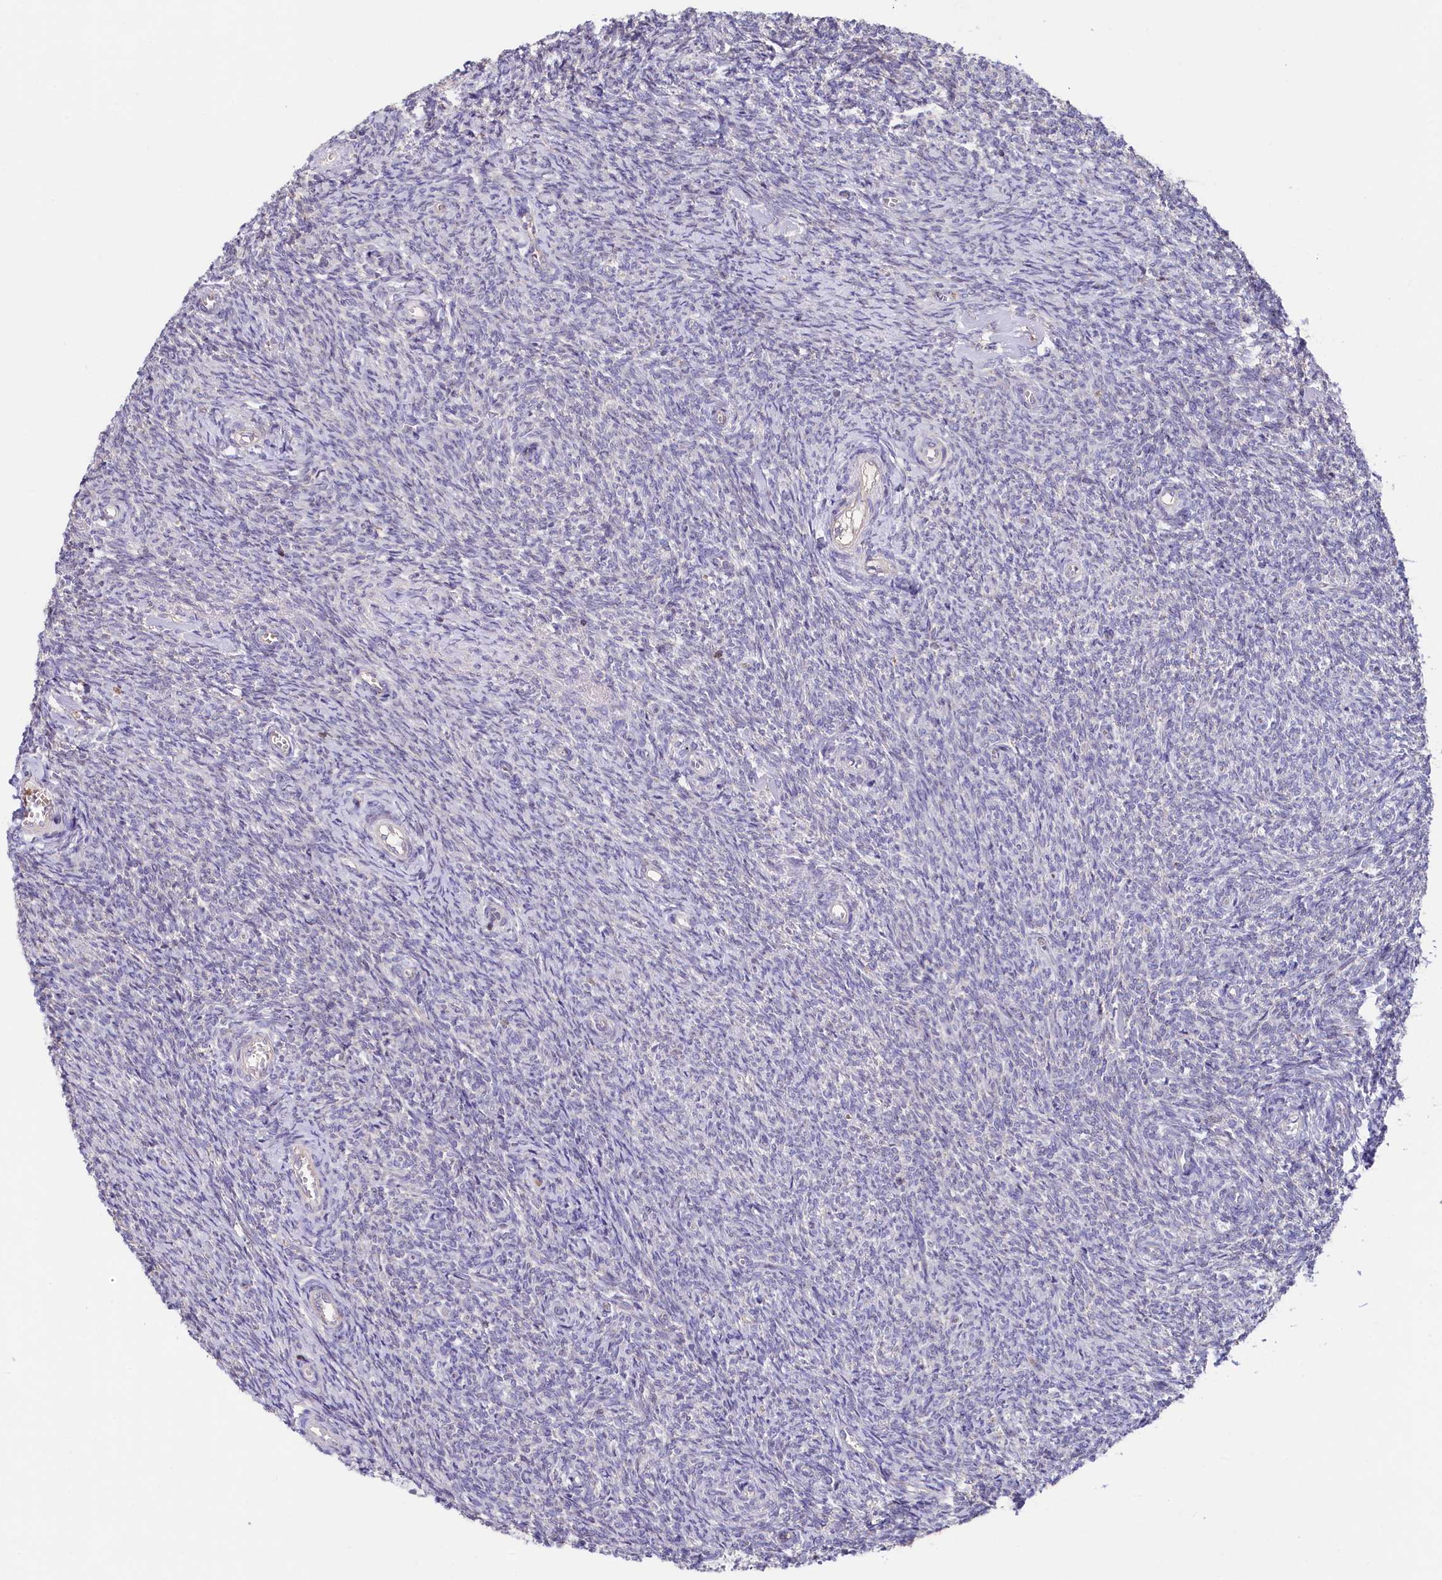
{"staining": {"intensity": "negative", "quantity": "none", "location": "none"}, "tissue": "ovary", "cell_type": "Follicle cells", "image_type": "normal", "snomed": [{"axis": "morphology", "description": "Normal tissue, NOS"}, {"axis": "topography", "description": "Ovary"}], "caption": "This image is of normal ovary stained with immunohistochemistry to label a protein in brown with the nuclei are counter-stained blue. There is no staining in follicle cells. Brightfield microscopy of IHC stained with DAB (brown) and hematoxylin (blue), captured at high magnification.", "gene": "RPUSD3", "patient": {"sex": "female", "age": 44}}